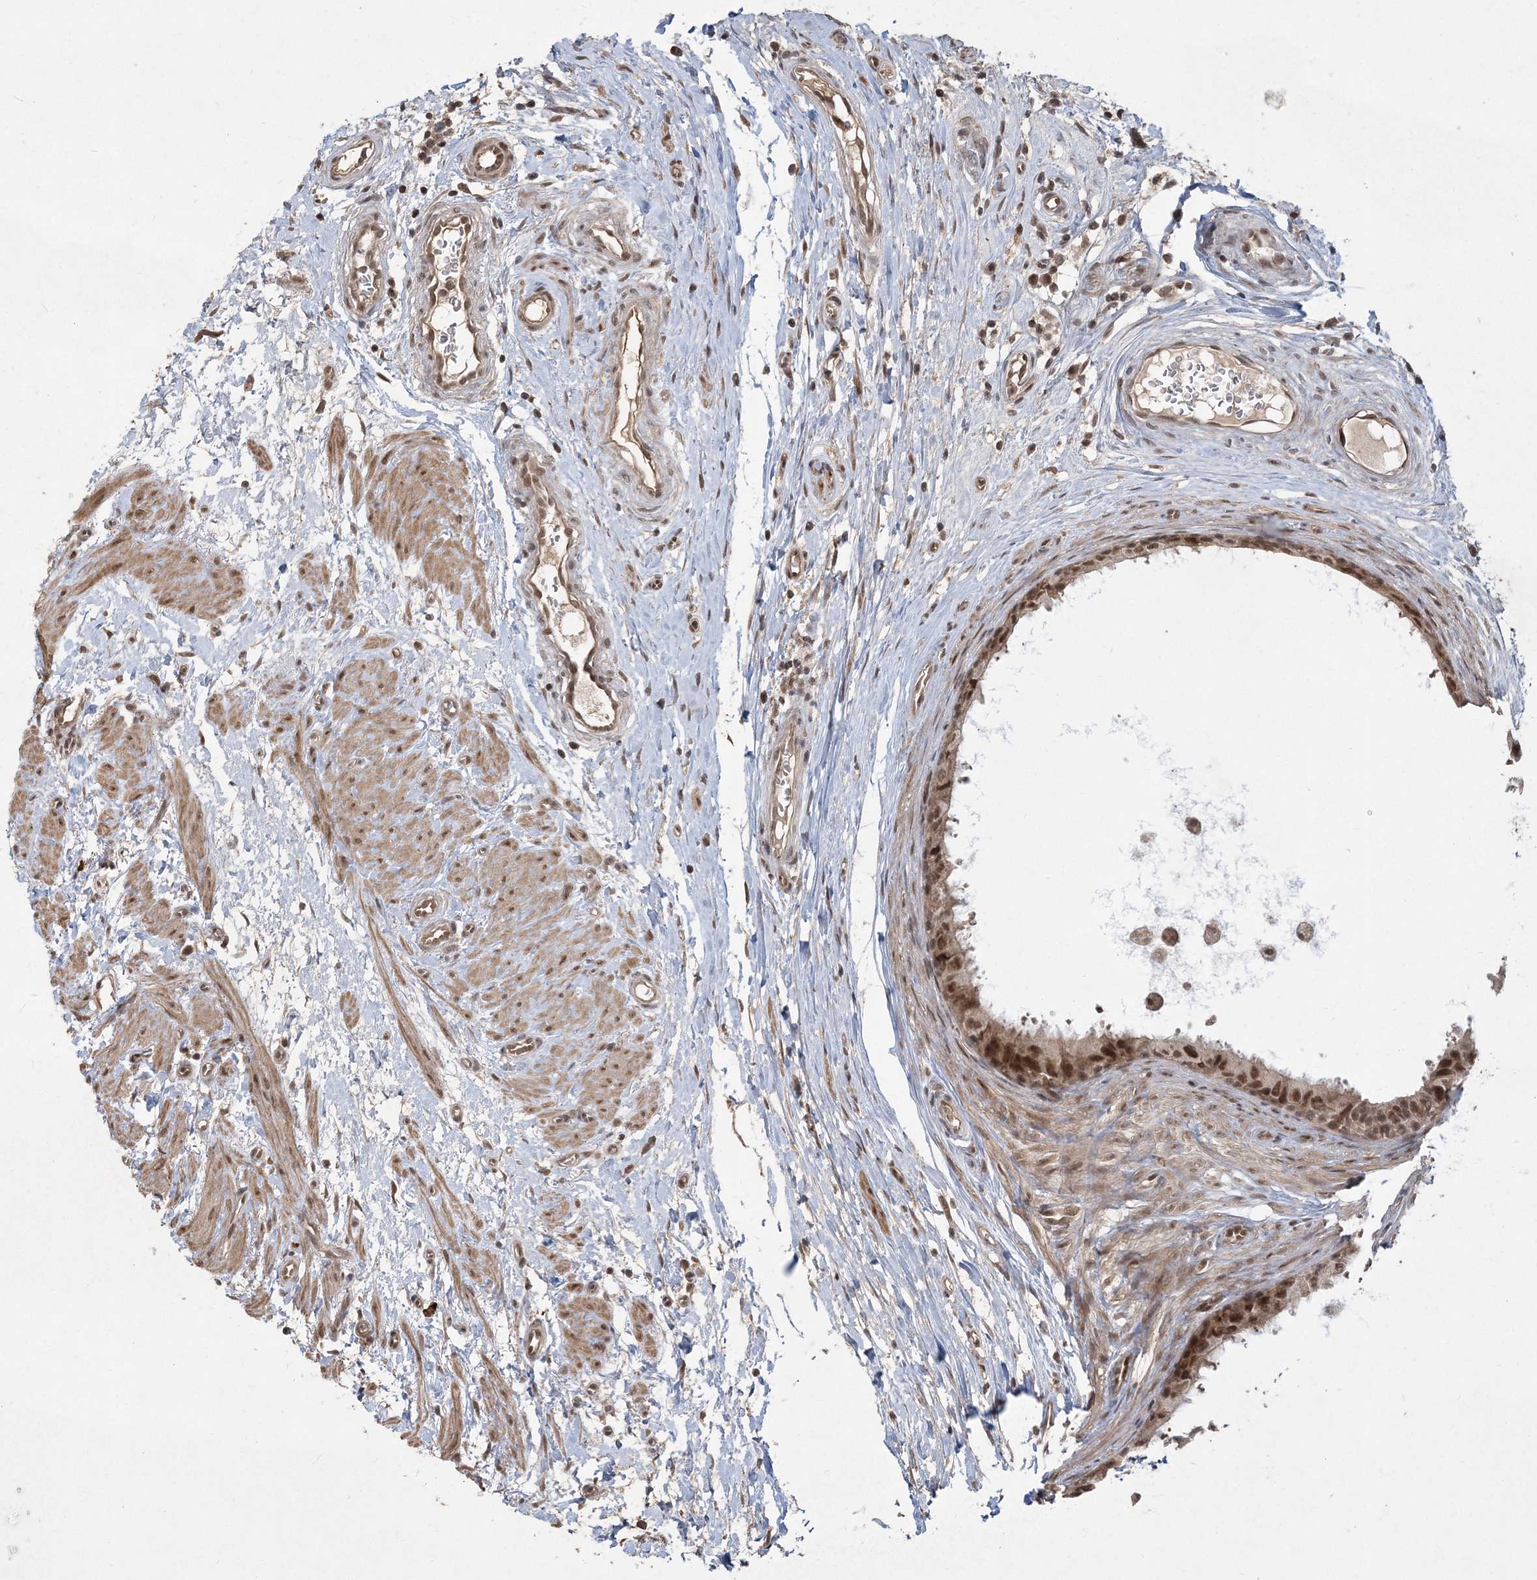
{"staining": {"intensity": "moderate", "quantity": ">75%", "location": "nuclear"}, "tissue": "epididymis", "cell_type": "Glandular cells", "image_type": "normal", "snomed": [{"axis": "morphology", "description": "Normal tissue, NOS"}, {"axis": "morphology", "description": "Inflammation, NOS"}, {"axis": "topography", "description": "Epididymis"}], "caption": "Immunohistochemical staining of normal human epididymis exhibits medium levels of moderate nuclear positivity in approximately >75% of glandular cells.", "gene": "COPS7B", "patient": {"sex": "male", "age": 85}}